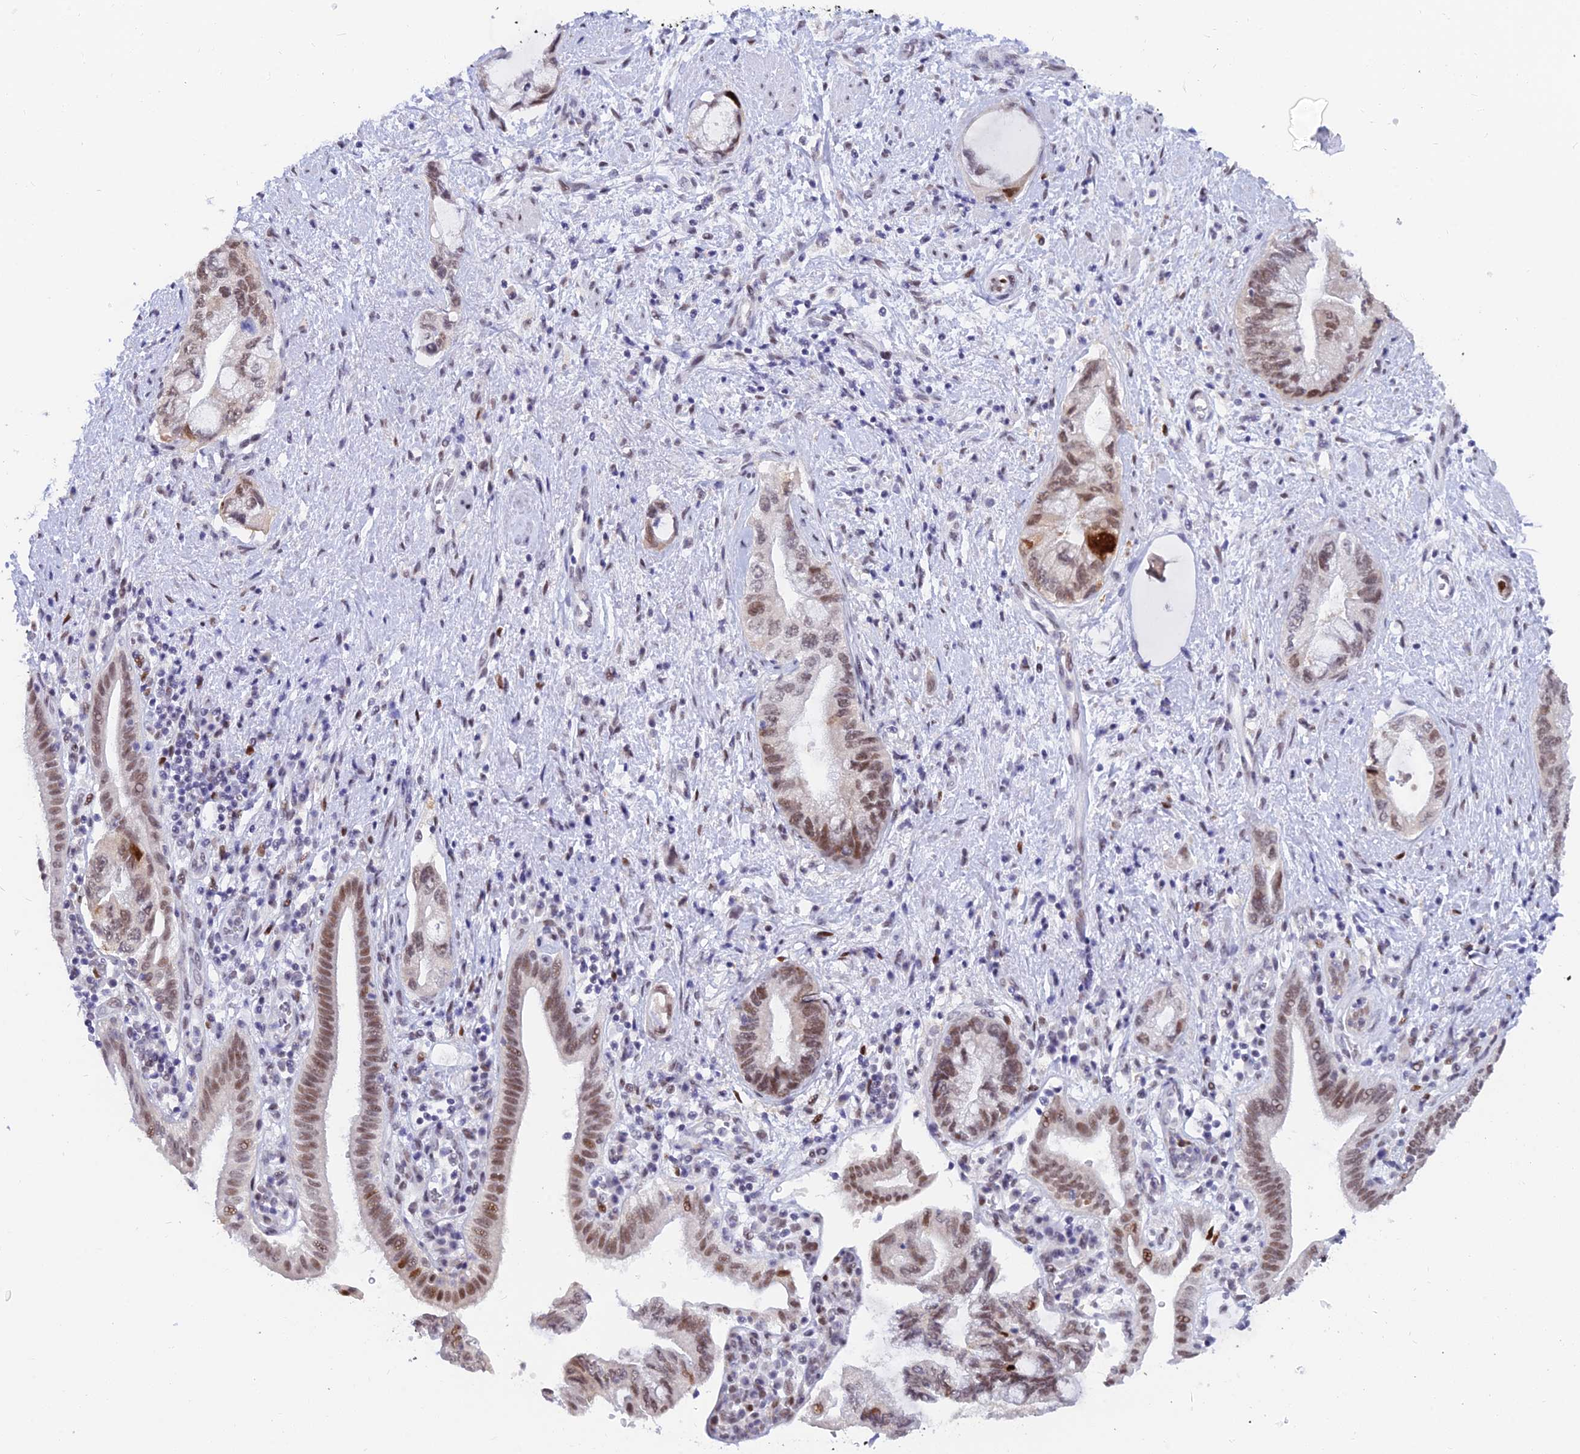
{"staining": {"intensity": "moderate", "quantity": "25%-75%", "location": "nuclear"}, "tissue": "pancreatic cancer", "cell_type": "Tumor cells", "image_type": "cancer", "snomed": [{"axis": "morphology", "description": "Adenocarcinoma, NOS"}, {"axis": "topography", "description": "Pancreas"}], "caption": "Protein staining reveals moderate nuclear staining in approximately 25%-75% of tumor cells in pancreatic cancer (adenocarcinoma). The protein of interest is shown in brown color, while the nuclei are stained blue.", "gene": "DPY30", "patient": {"sex": "female", "age": 73}}